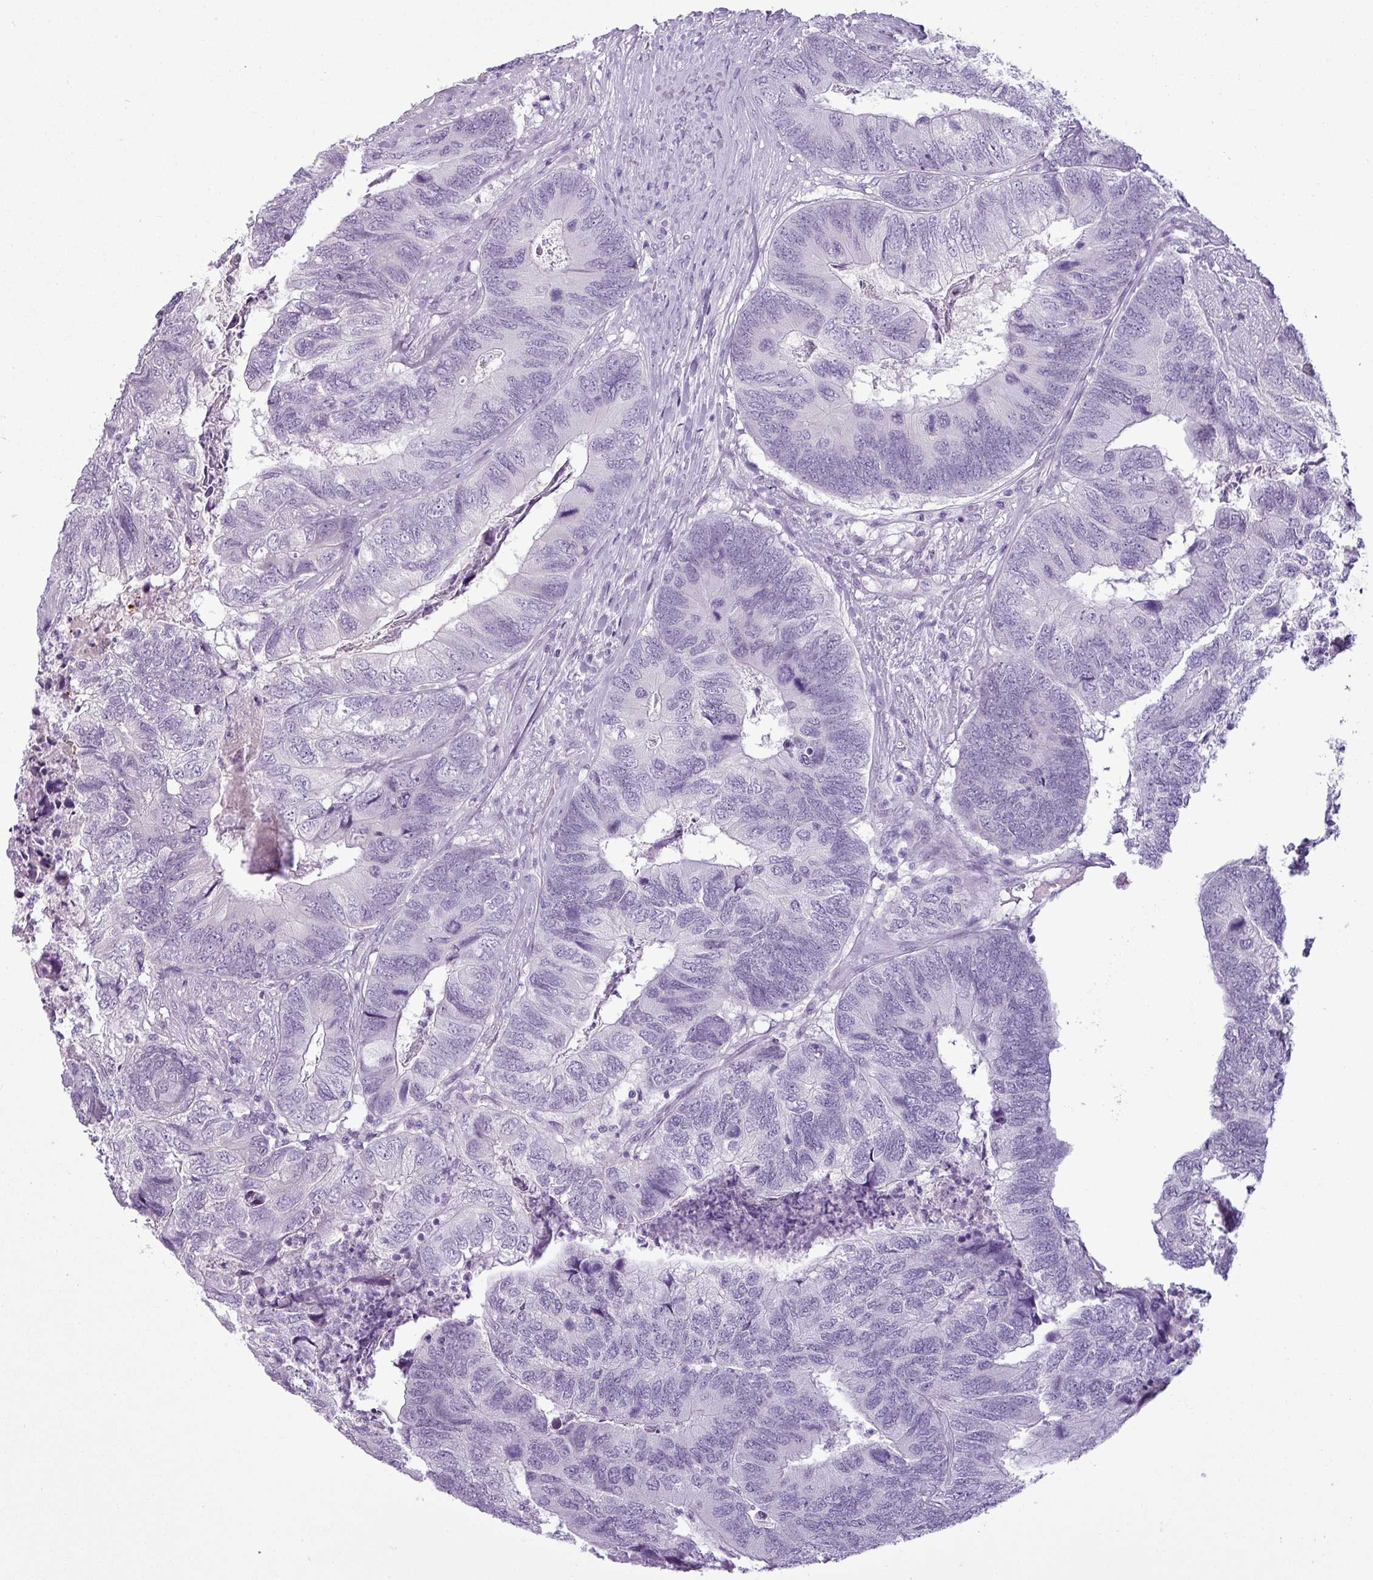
{"staining": {"intensity": "negative", "quantity": "none", "location": "none"}, "tissue": "colorectal cancer", "cell_type": "Tumor cells", "image_type": "cancer", "snomed": [{"axis": "morphology", "description": "Adenocarcinoma, NOS"}, {"axis": "topography", "description": "Colon"}], "caption": "High magnification brightfield microscopy of colorectal adenocarcinoma stained with DAB (brown) and counterstained with hematoxylin (blue): tumor cells show no significant staining.", "gene": "CDH16", "patient": {"sex": "female", "age": 67}}